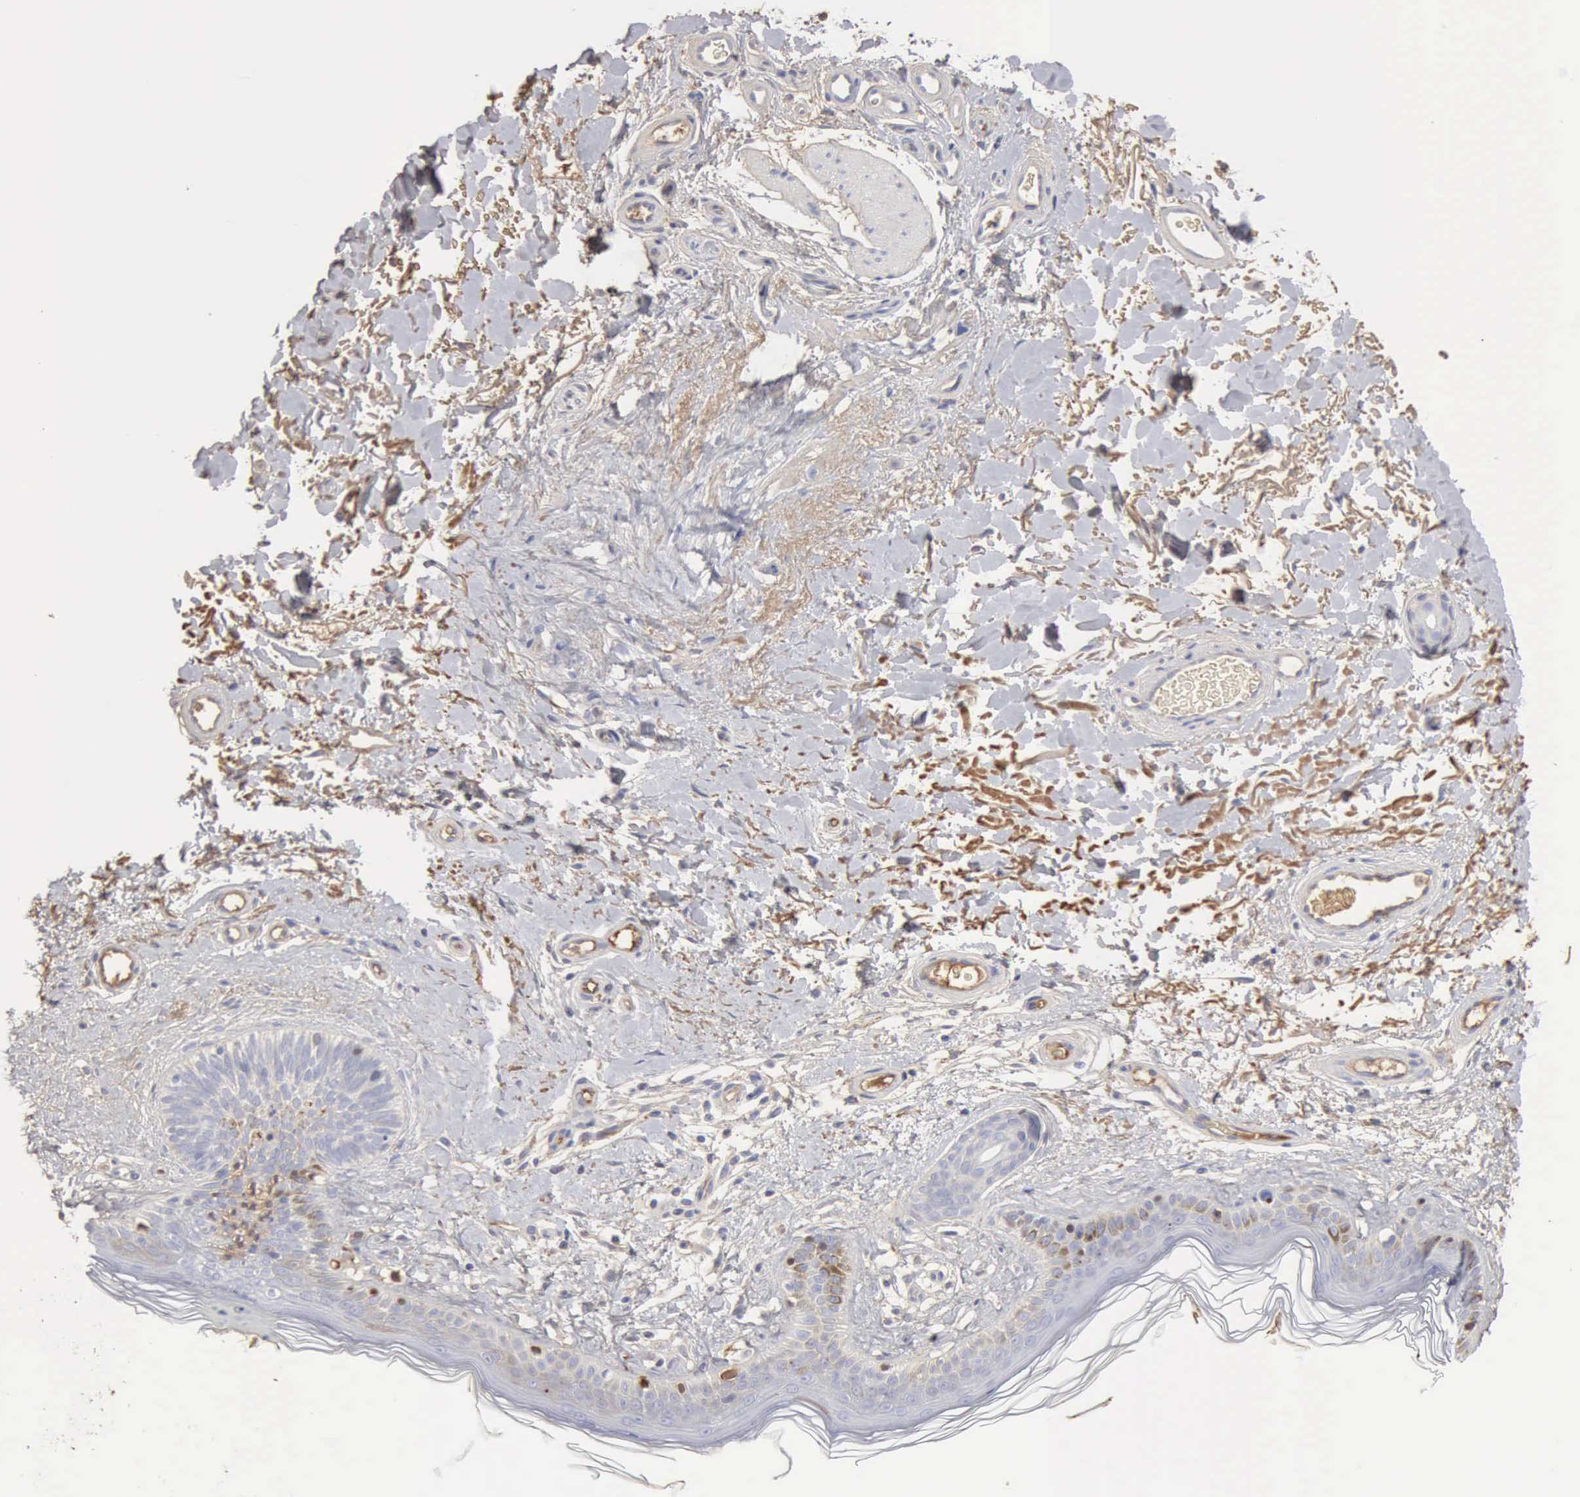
{"staining": {"intensity": "negative", "quantity": "none", "location": "none"}, "tissue": "skin", "cell_type": "Fibroblasts", "image_type": "normal", "snomed": [{"axis": "morphology", "description": "Normal tissue, NOS"}, {"axis": "topography", "description": "Skin"}], "caption": "DAB immunohistochemical staining of unremarkable human skin exhibits no significant positivity in fibroblasts. (Brightfield microscopy of DAB (3,3'-diaminobenzidine) immunohistochemistry (IHC) at high magnification).", "gene": "SERPINA1", "patient": {"sex": "male", "age": 63}}